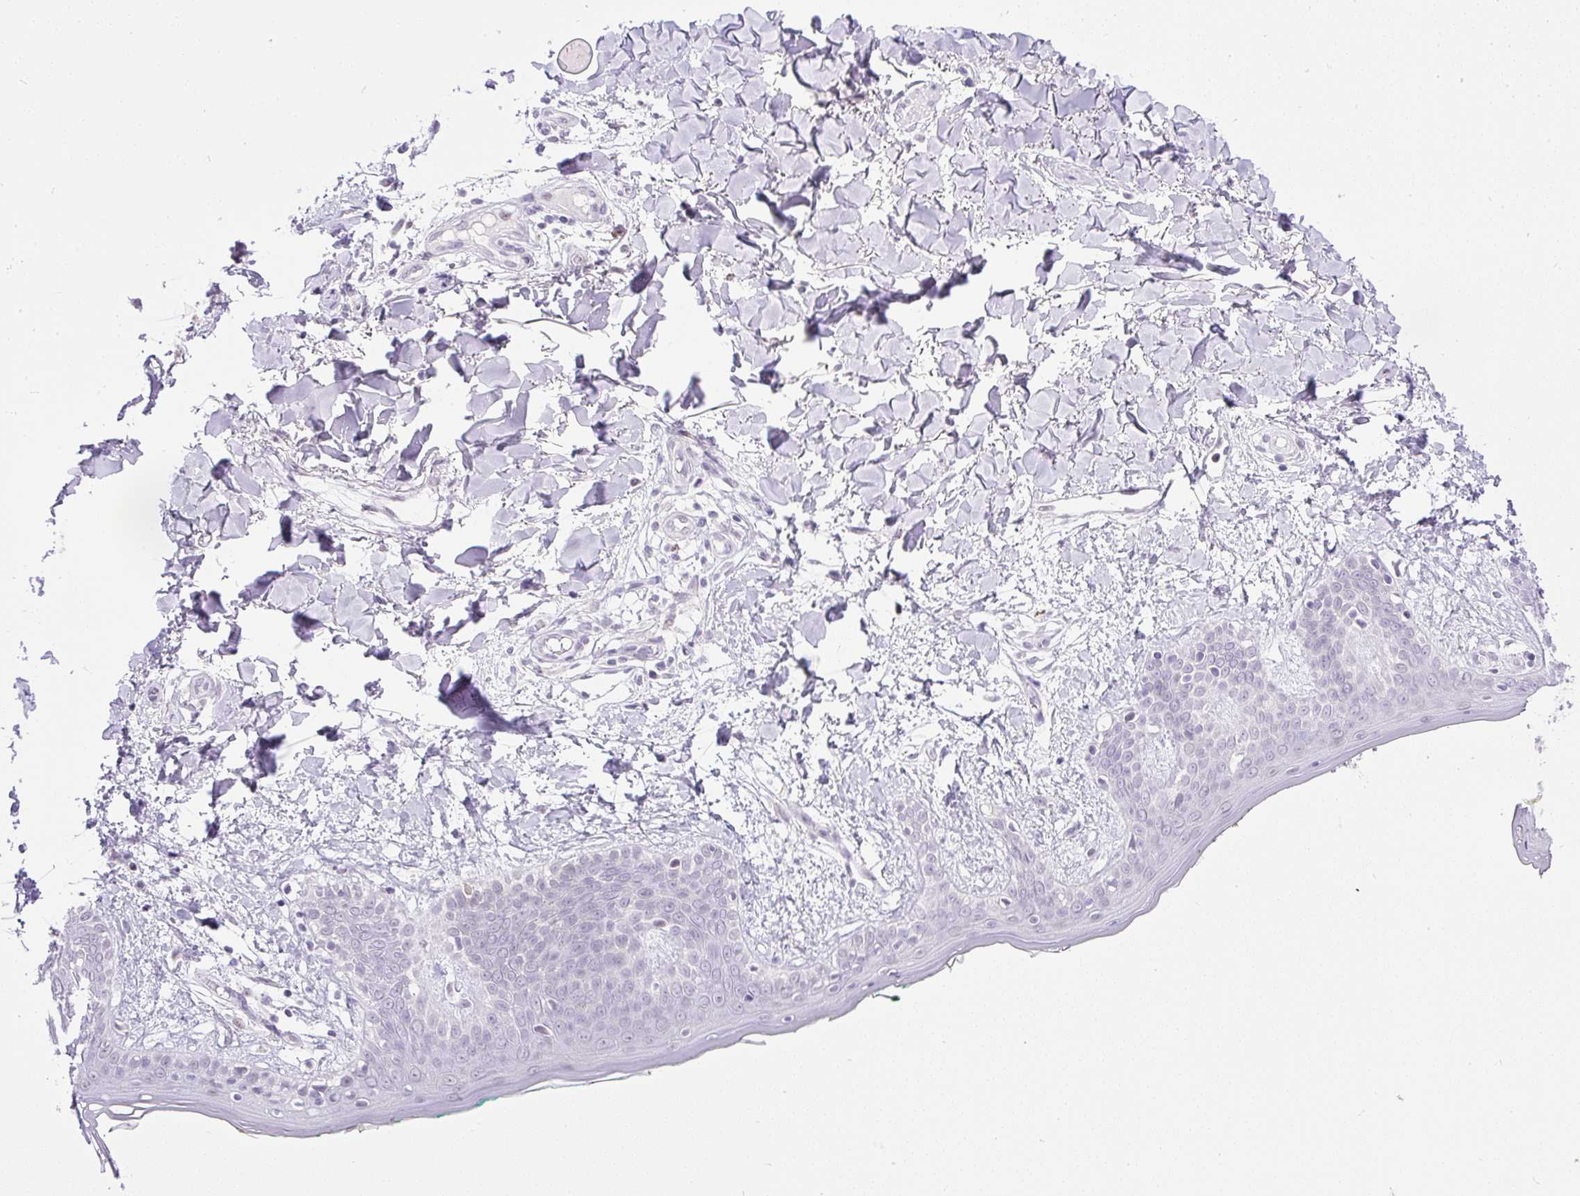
{"staining": {"intensity": "negative", "quantity": "none", "location": "none"}, "tissue": "skin", "cell_type": "Fibroblasts", "image_type": "normal", "snomed": [{"axis": "morphology", "description": "Normal tissue, NOS"}, {"axis": "topography", "description": "Skin"}], "caption": "A high-resolution image shows immunohistochemistry staining of unremarkable skin, which exhibits no significant positivity in fibroblasts. The staining was performed using DAB (3,3'-diaminobenzidine) to visualize the protein expression in brown, while the nuclei were stained in blue with hematoxylin (Magnification: 20x).", "gene": "WNT10B", "patient": {"sex": "female", "age": 34}}